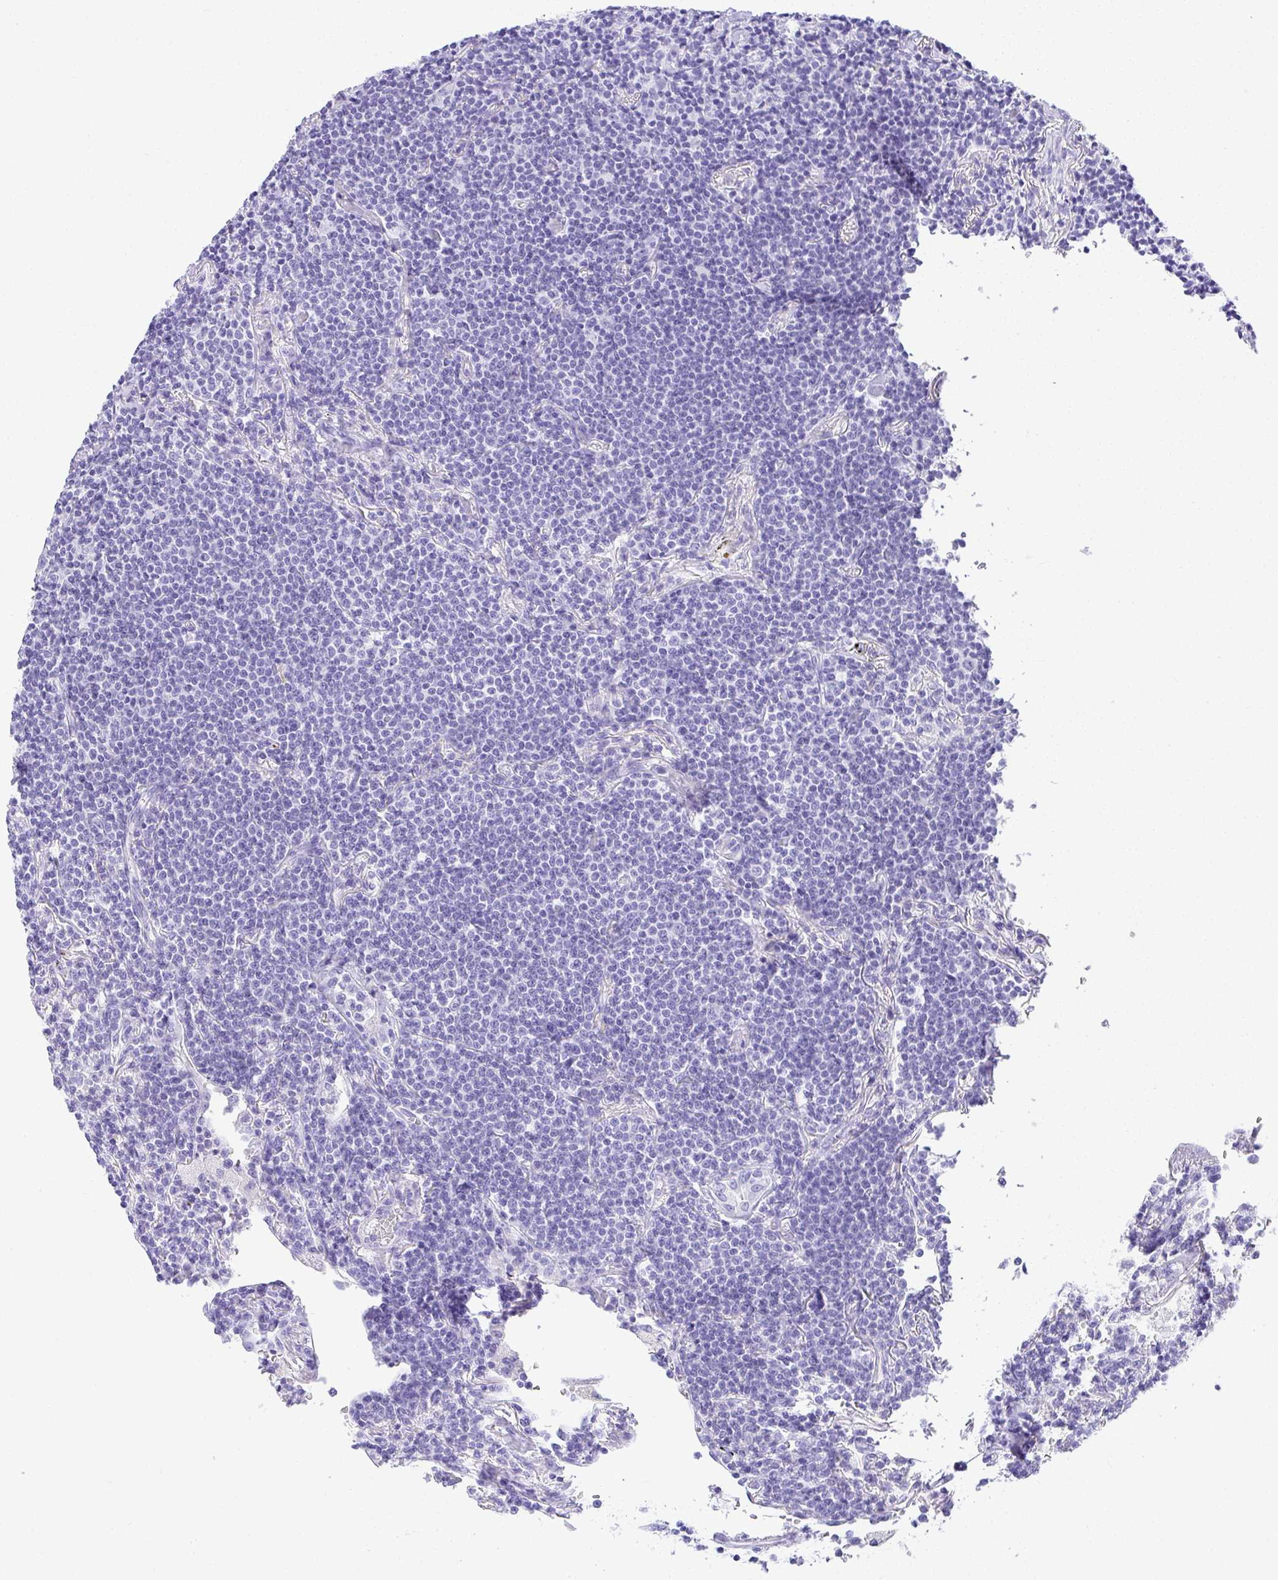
{"staining": {"intensity": "negative", "quantity": "none", "location": "none"}, "tissue": "lymphoma", "cell_type": "Tumor cells", "image_type": "cancer", "snomed": [{"axis": "morphology", "description": "Malignant lymphoma, non-Hodgkin's type, Low grade"}, {"axis": "topography", "description": "Lung"}], "caption": "High power microscopy image of an immunohistochemistry micrograph of lymphoma, revealing no significant positivity in tumor cells.", "gene": "AVIL", "patient": {"sex": "female", "age": 71}}